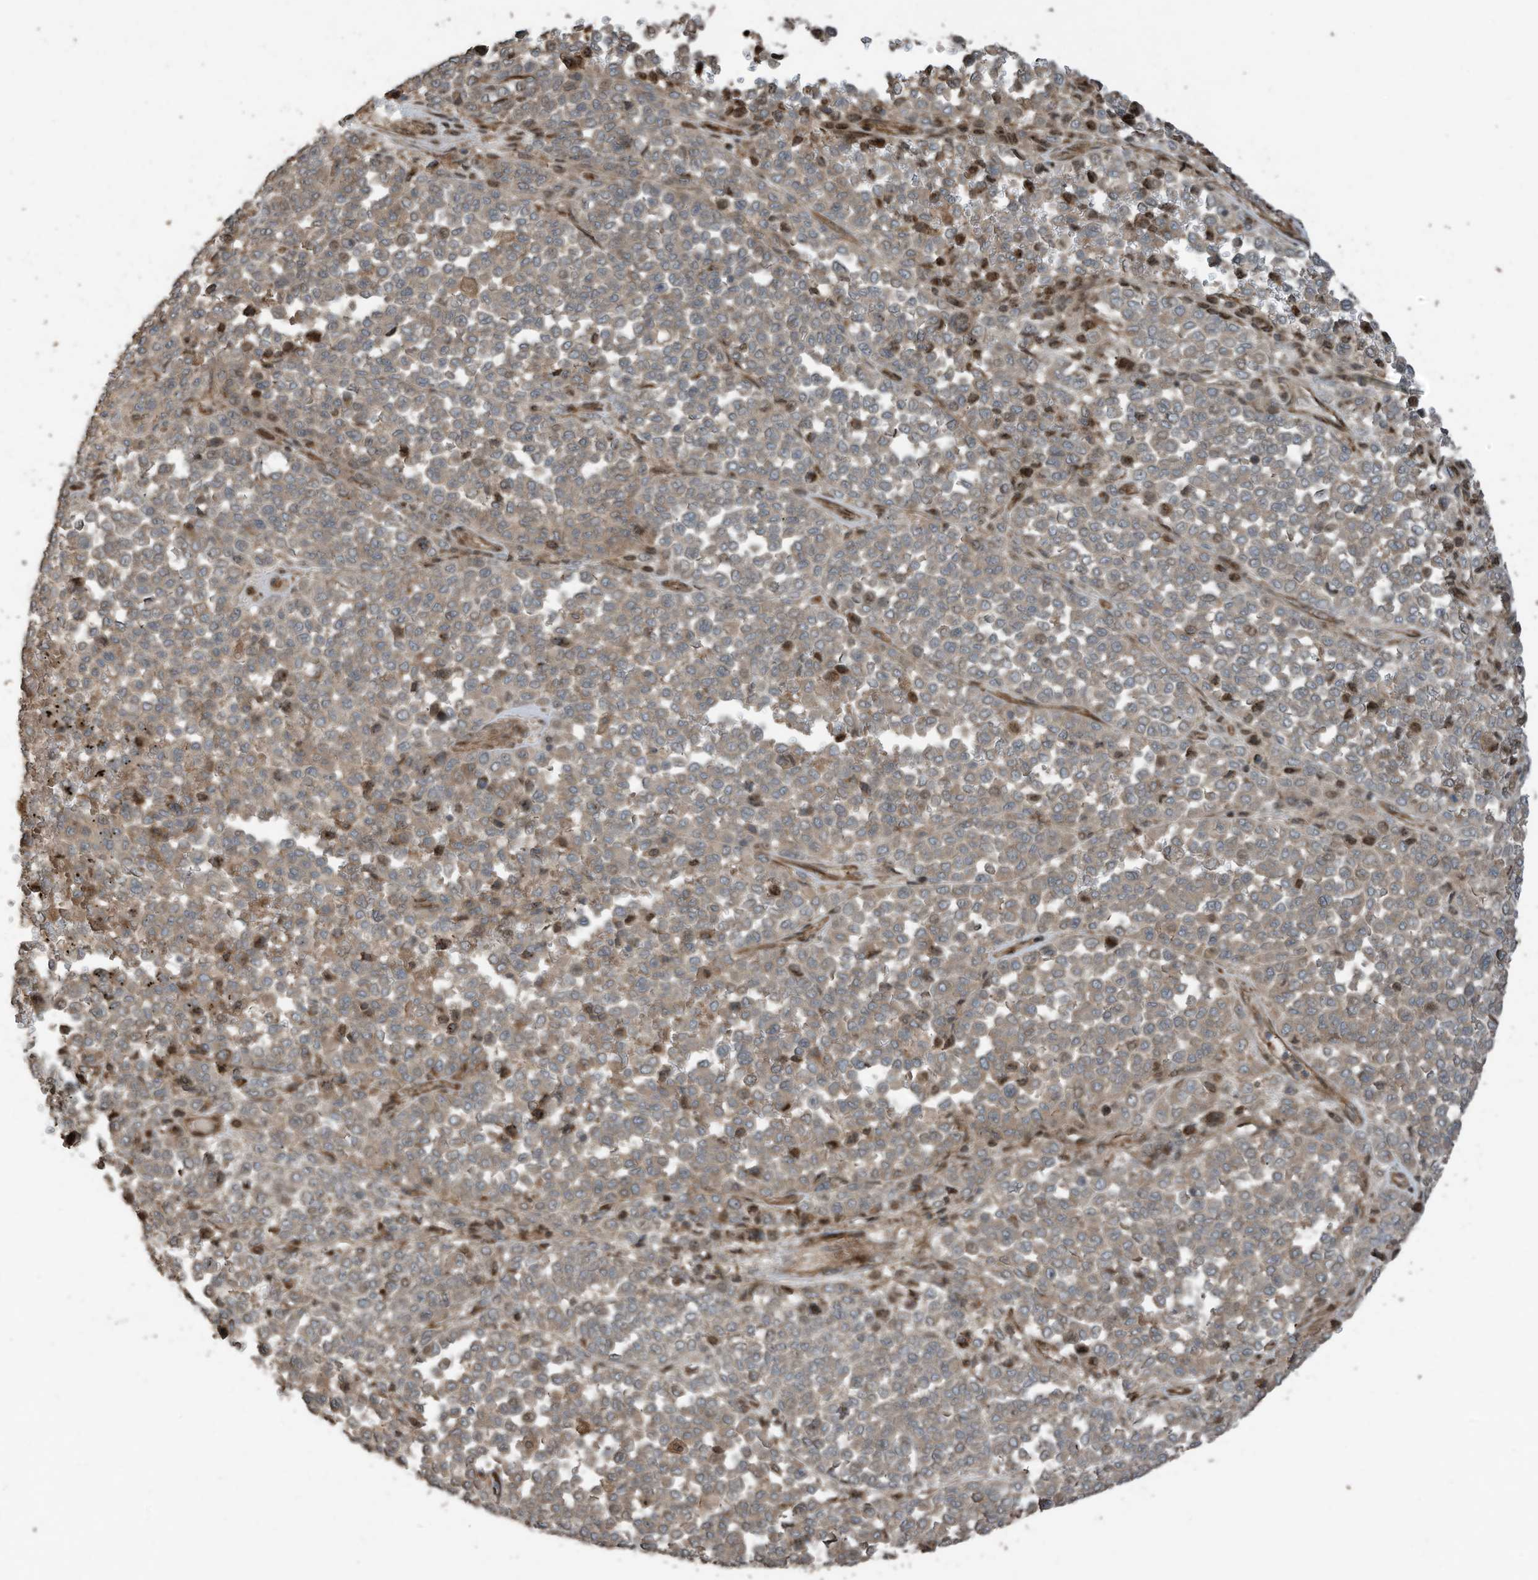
{"staining": {"intensity": "moderate", "quantity": ">75%", "location": "cytoplasmic/membranous"}, "tissue": "melanoma", "cell_type": "Tumor cells", "image_type": "cancer", "snomed": [{"axis": "morphology", "description": "Malignant melanoma, Metastatic site"}, {"axis": "topography", "description": "Pancreas"}], "caption": "Immunohistochemical staining of human malignant melanoma (metastatic site) displays medium levels of moderate cytoplasmic/membranous protein positivity in about >75% of tumor cells.", "gene": "ZNF653", "patient": {"sex": "female", "age": 30}}